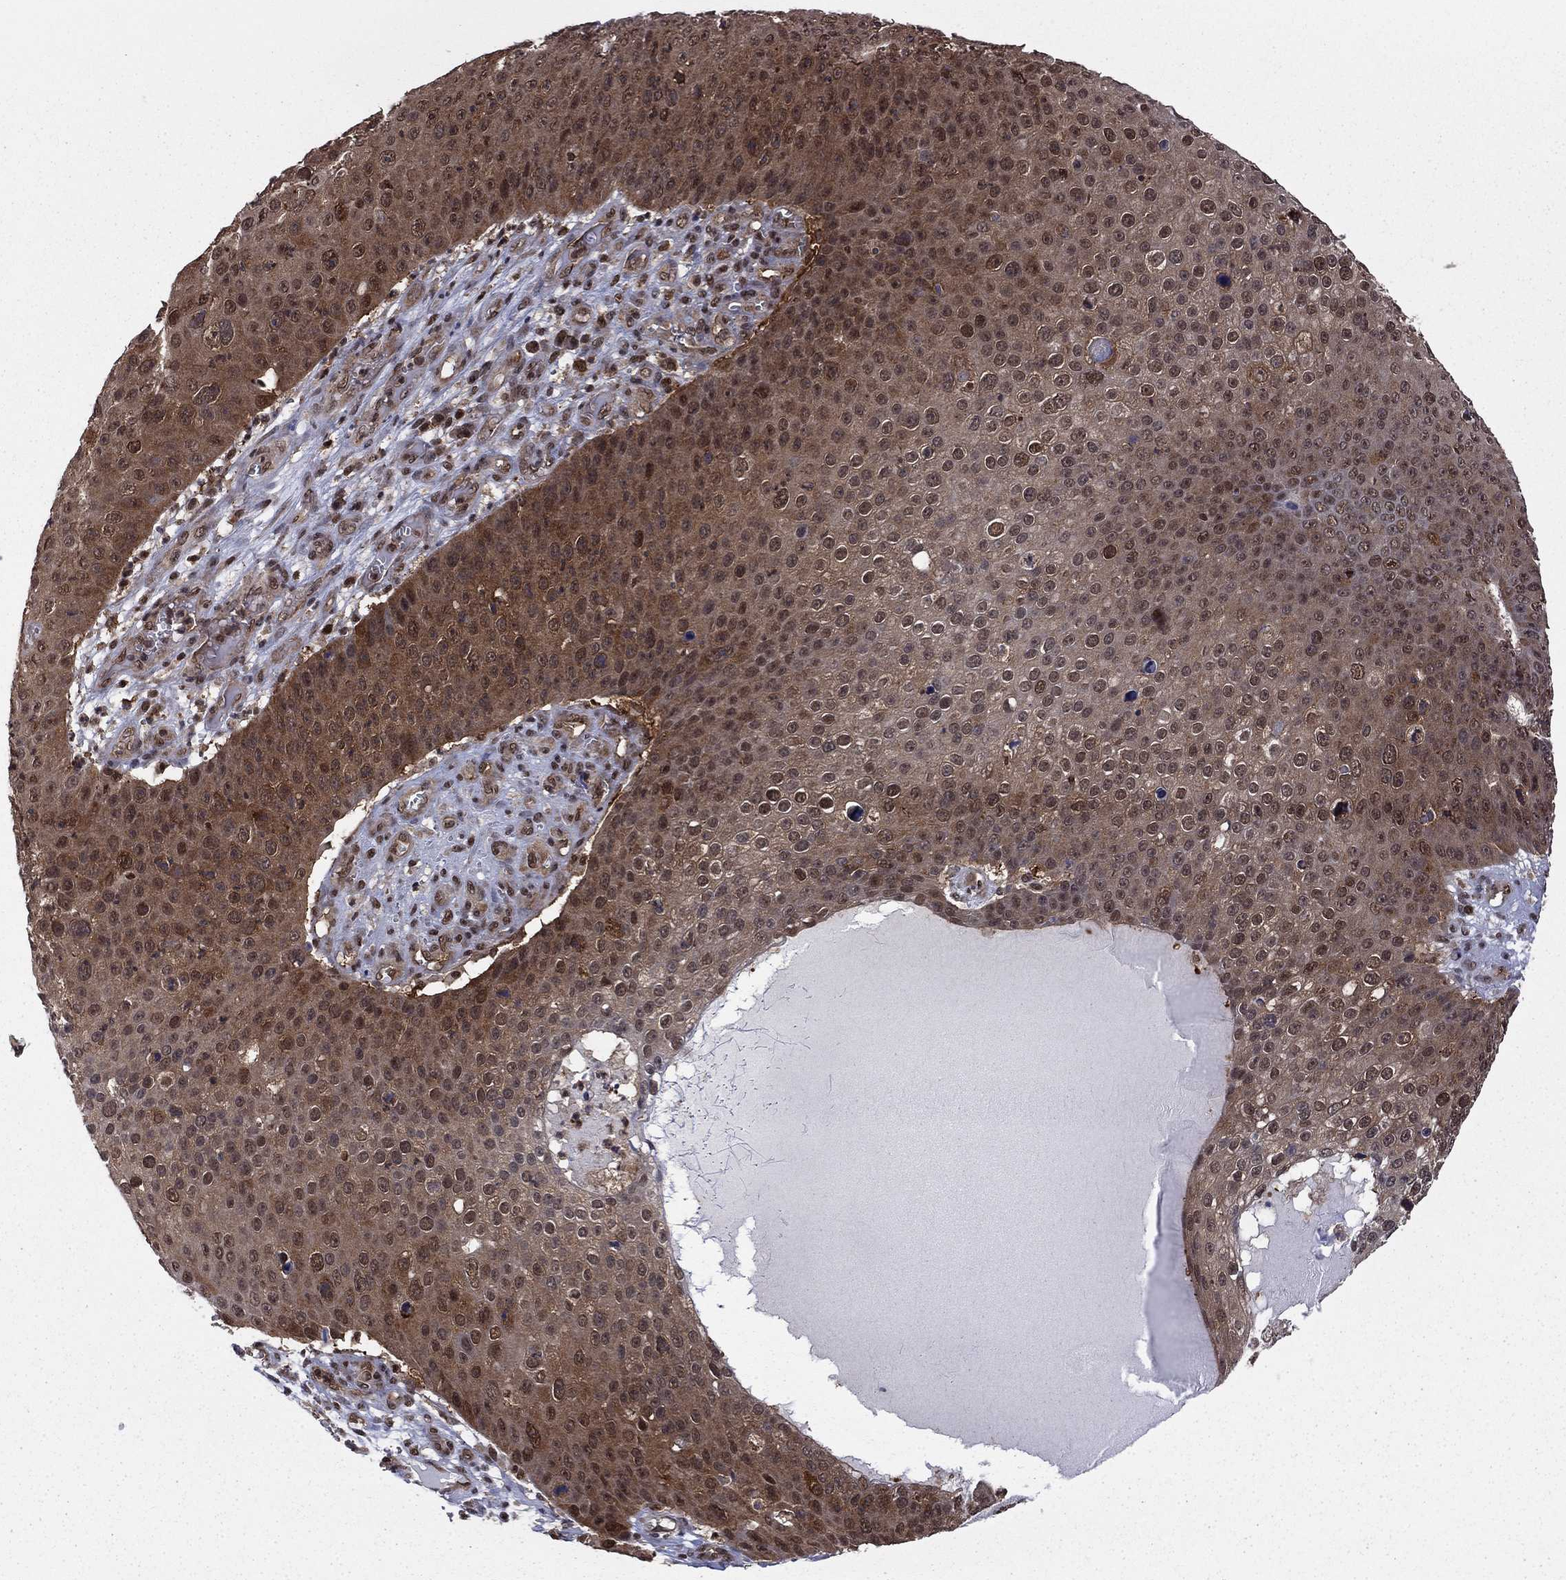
{"staining": {"intensity": "weak", "quantity": "25%-75%", "location": "cytoplasmic/membranous,nuclear"}, "tissue": "skin cancer", "cell_type": "Tumor cells", "image_type": "cancer", "snomed": [{"axis": "morphology", "description": "Squamous cell carcinoma, NOS"}, {"axis": "topography", "description": "Skin"}], "caption": "Skin squamous cell carcinoma stained for a protein shows weak cytoplasmic/membranous and nuclear positivity in tumor cells.", "gene": "PSMD2", "patient": {"sex": "male", "age": 71}}